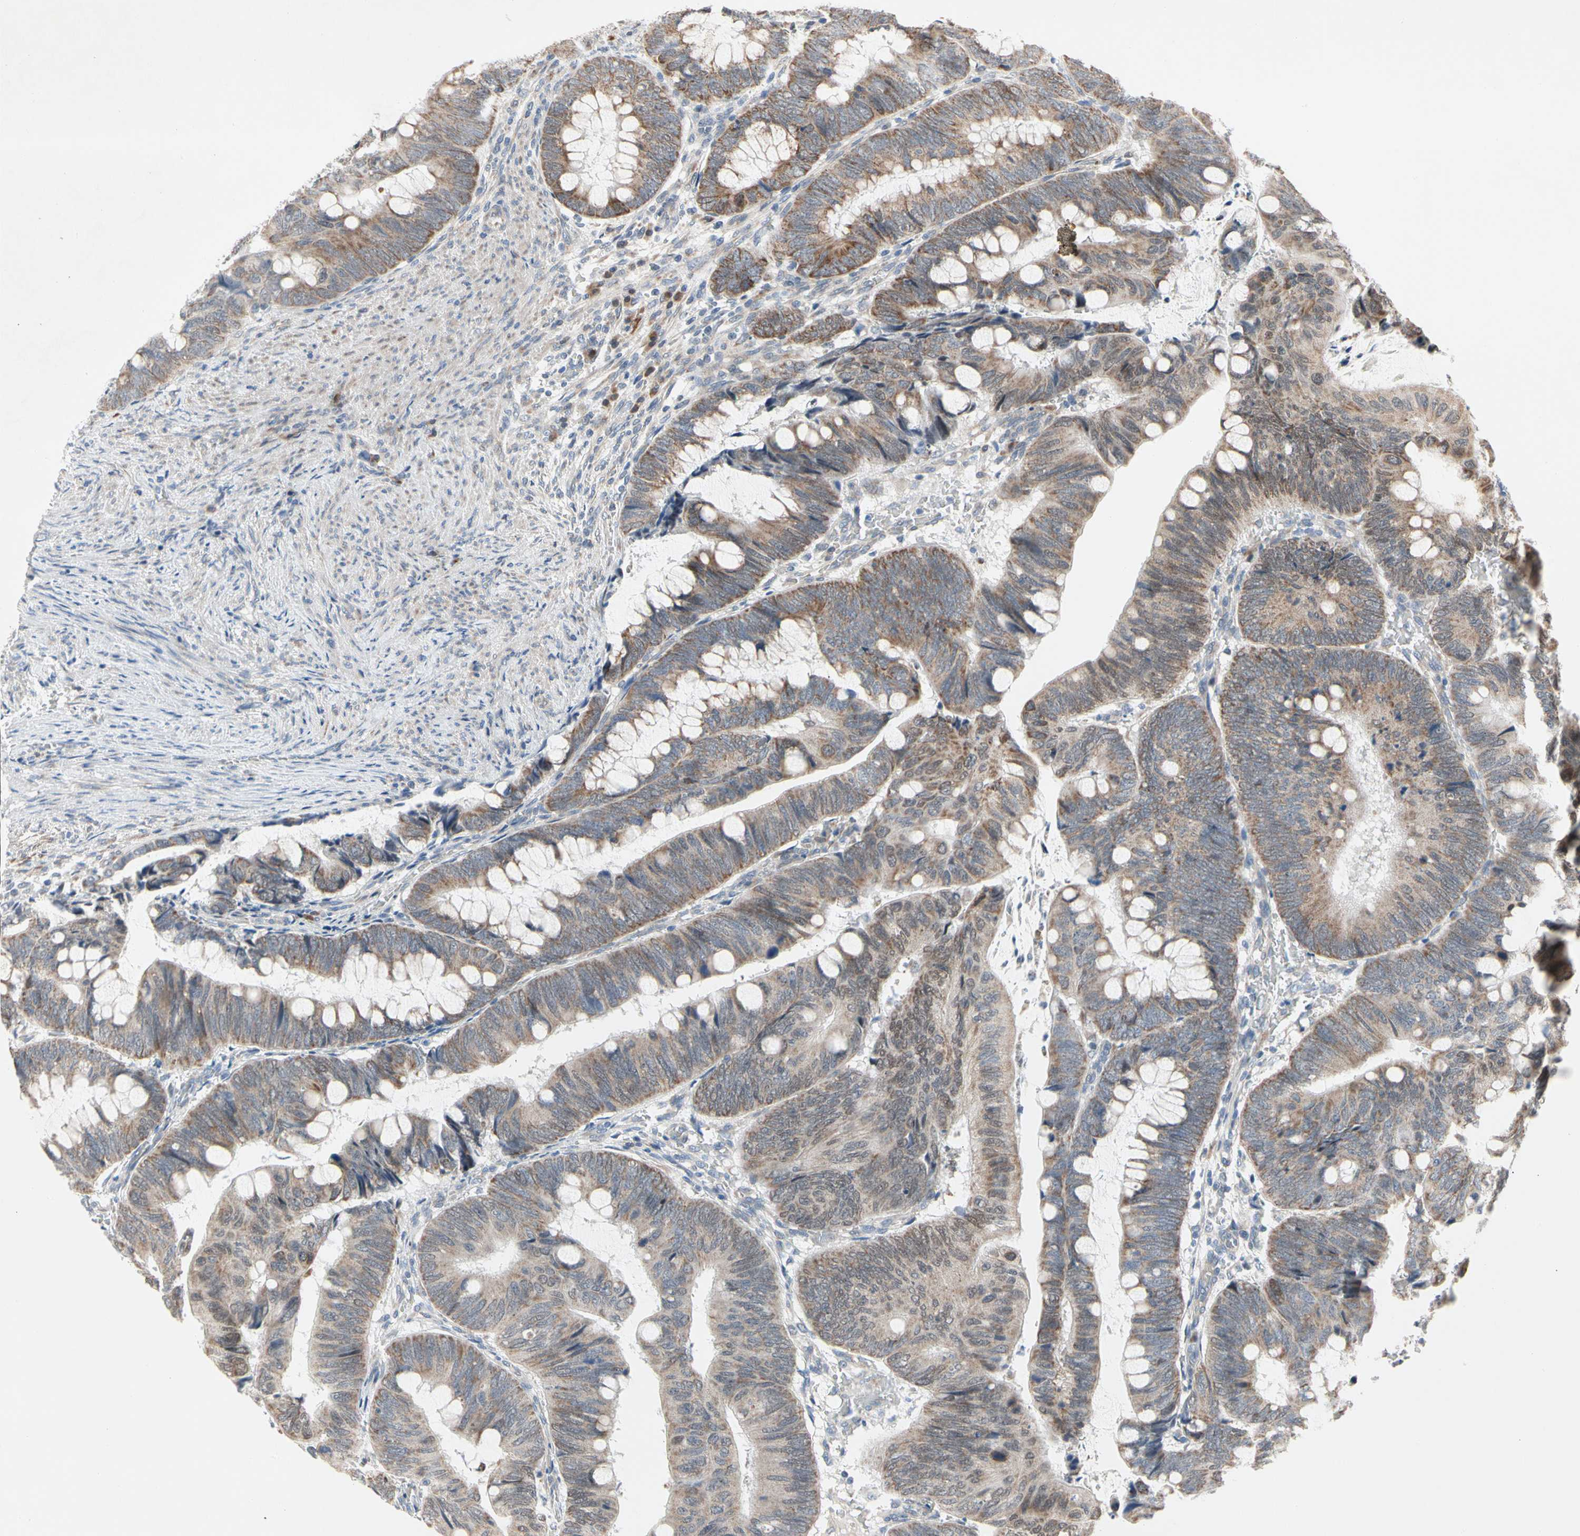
{"staining": {"intensity": "moderate", "quantity": ">75%", "location": "cytoplasmic/membranous"}, "tissue": "colorectal cancer", "cell_type": "Tumor cells", "image_type": "cancer", "snomed": [{"axis": "morphology", "description": "Normal tissue, NOS"}, {"axis": "morphology", "description": "Adenocarcinoma, NOS"}, {"axis": "topography", "description": "Rectum"}, {"axis": "topography", "description": "Peripheral nerve tissue"}], "caption": "Colorectal cancer was stained to show a protein in brown. There is medium levels of moderate cytoplasmic/membranous positivity in about >75% of tumor cells.", "gene": "MARK1", "patient": {"sex": "male", "age": 92}}